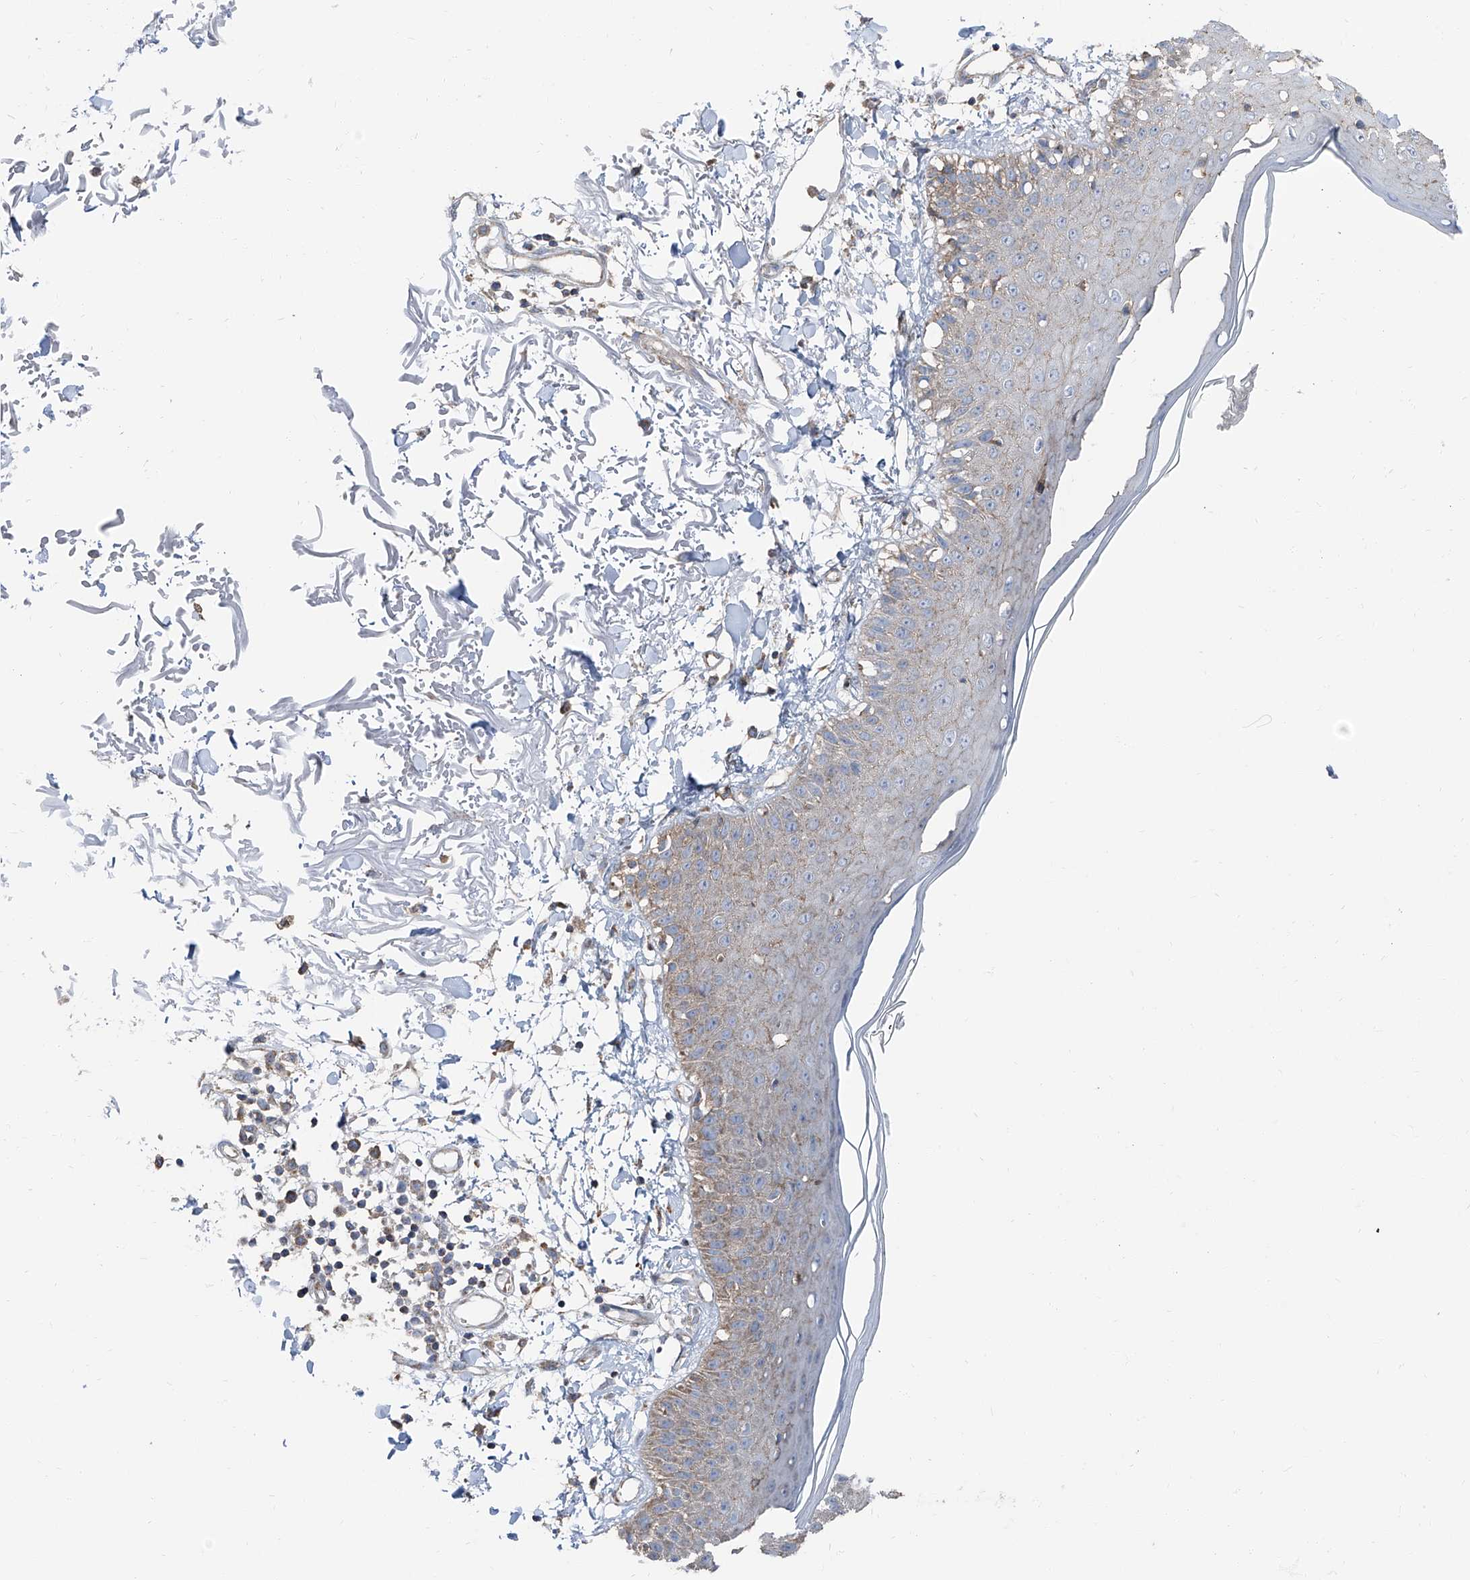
{"staining": {"intensity": "negative", "quantity": "none", "location": "none"}, "tissue": "skin", "cell_type": "Fibroblasts", "image_type": "normal", "snomed": [{"axis": "morphology", "description": "Normal tissue, NOS"}, {"axis": "morphology", "description": "Squamous cell carcinoma, NOS"}, {"axis": "topography", "description": "Skin"}, {"axis": "topography", "description": "Peripheral nerve tissue"}], "caption": "Fibroblasts show no significant positivity in unremarkable skin. (Immunohistochemistry (ihc), brightfield microscopy, high magnification).", "gene": "GPR142", "patient": {"sex": "male", "age": 83}}